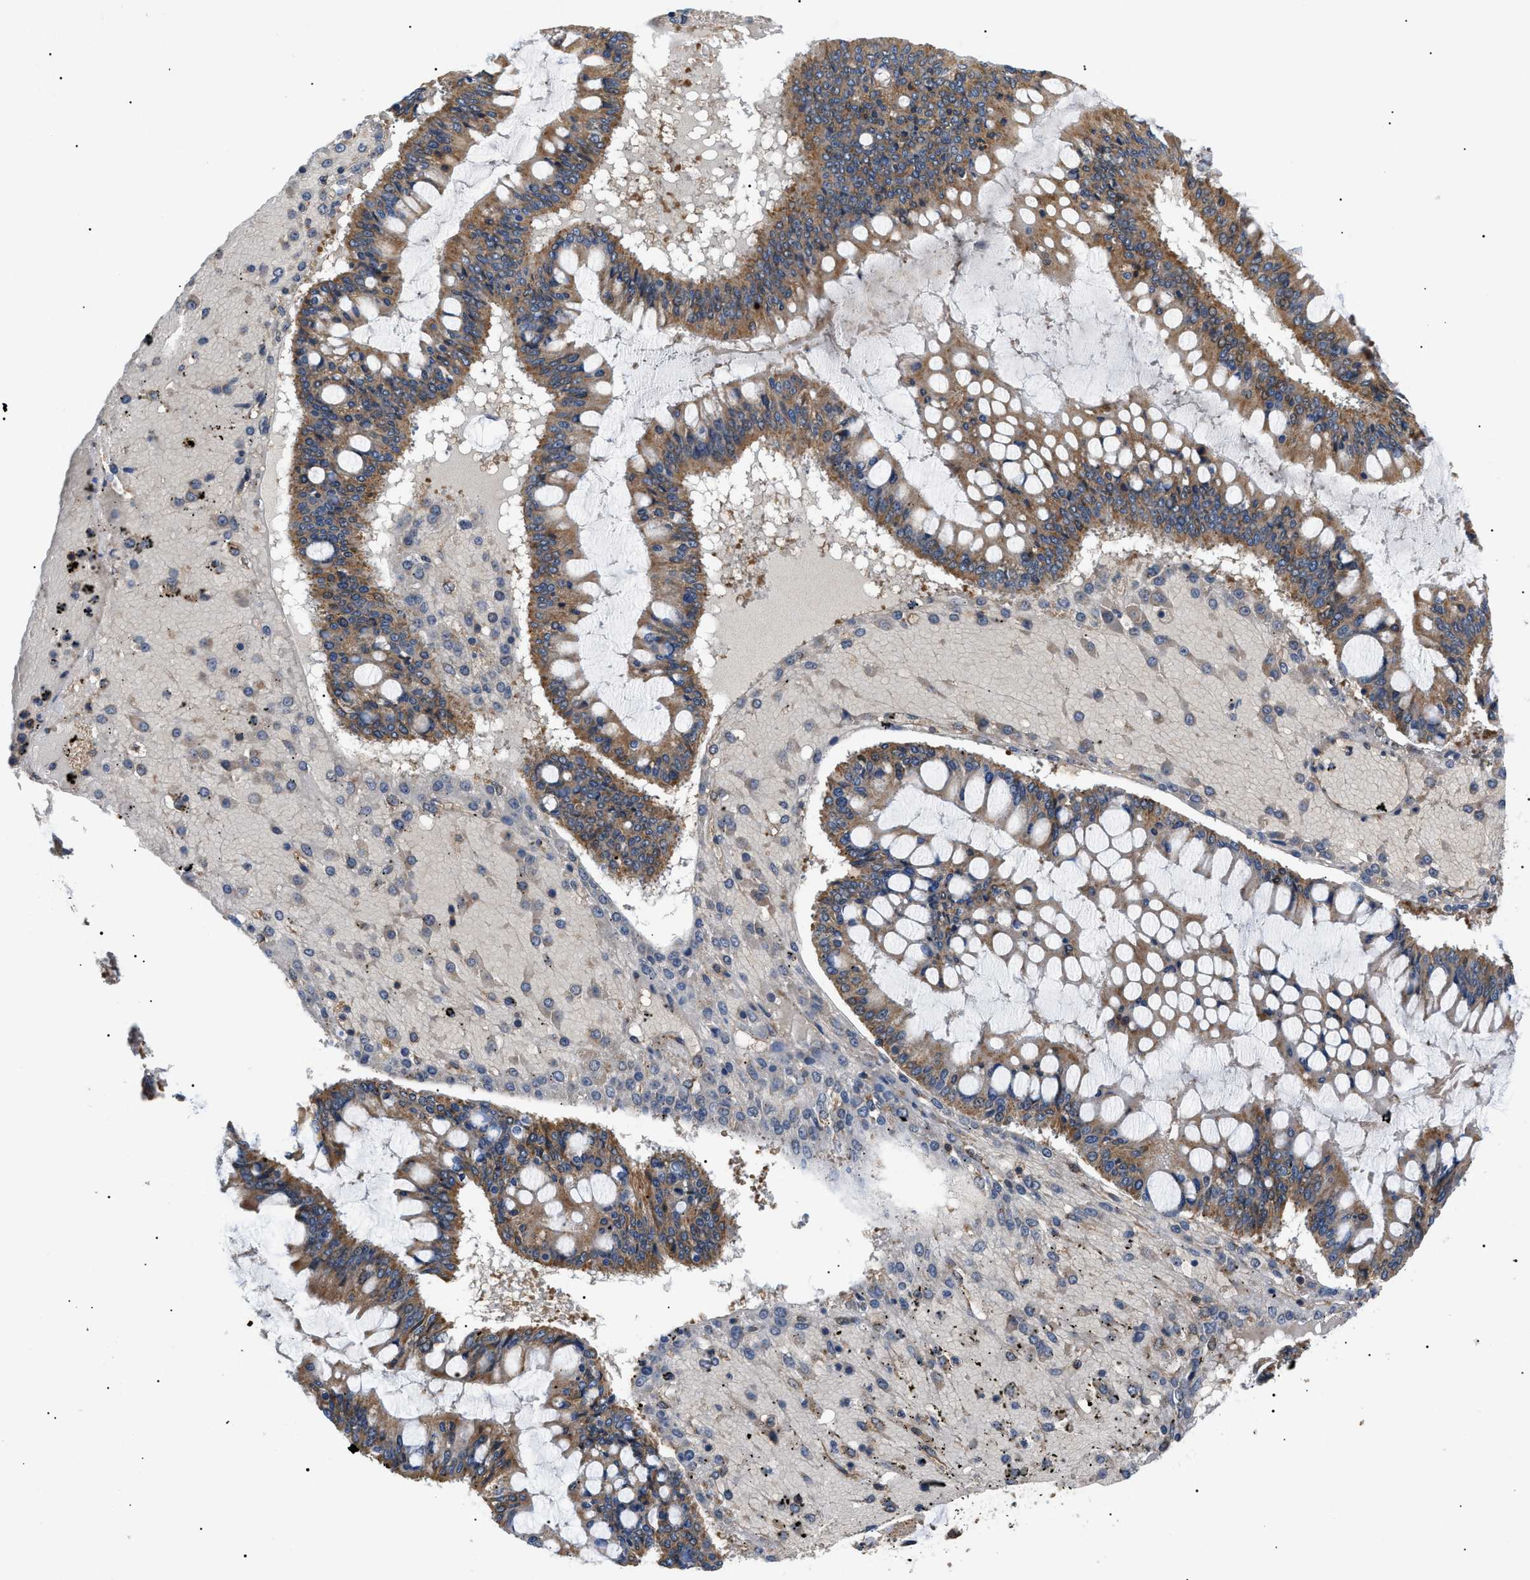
{"staining": {"intensity": "moderate", "quantity": ">75%", "location": "cytoplasmic/membranous"}, "tissue": "ovarian cancer", "cell_type": "Tumor cells", "image_type": "cancer", "snomed": [{"axis": "morphology", "description": "Cystadenocarcinoma, mucinous, NOS"}, {"axis": "topography", "description": "Ovary"}], "caption": "Mucinous cystadenocarcinoma (ovarian) stained for a protein demonstrates moderate cytoplasmic/membranous positivity in tumor cells.", "gene": "PPM1B", "patient": {"sex": "female", "age": 73}}